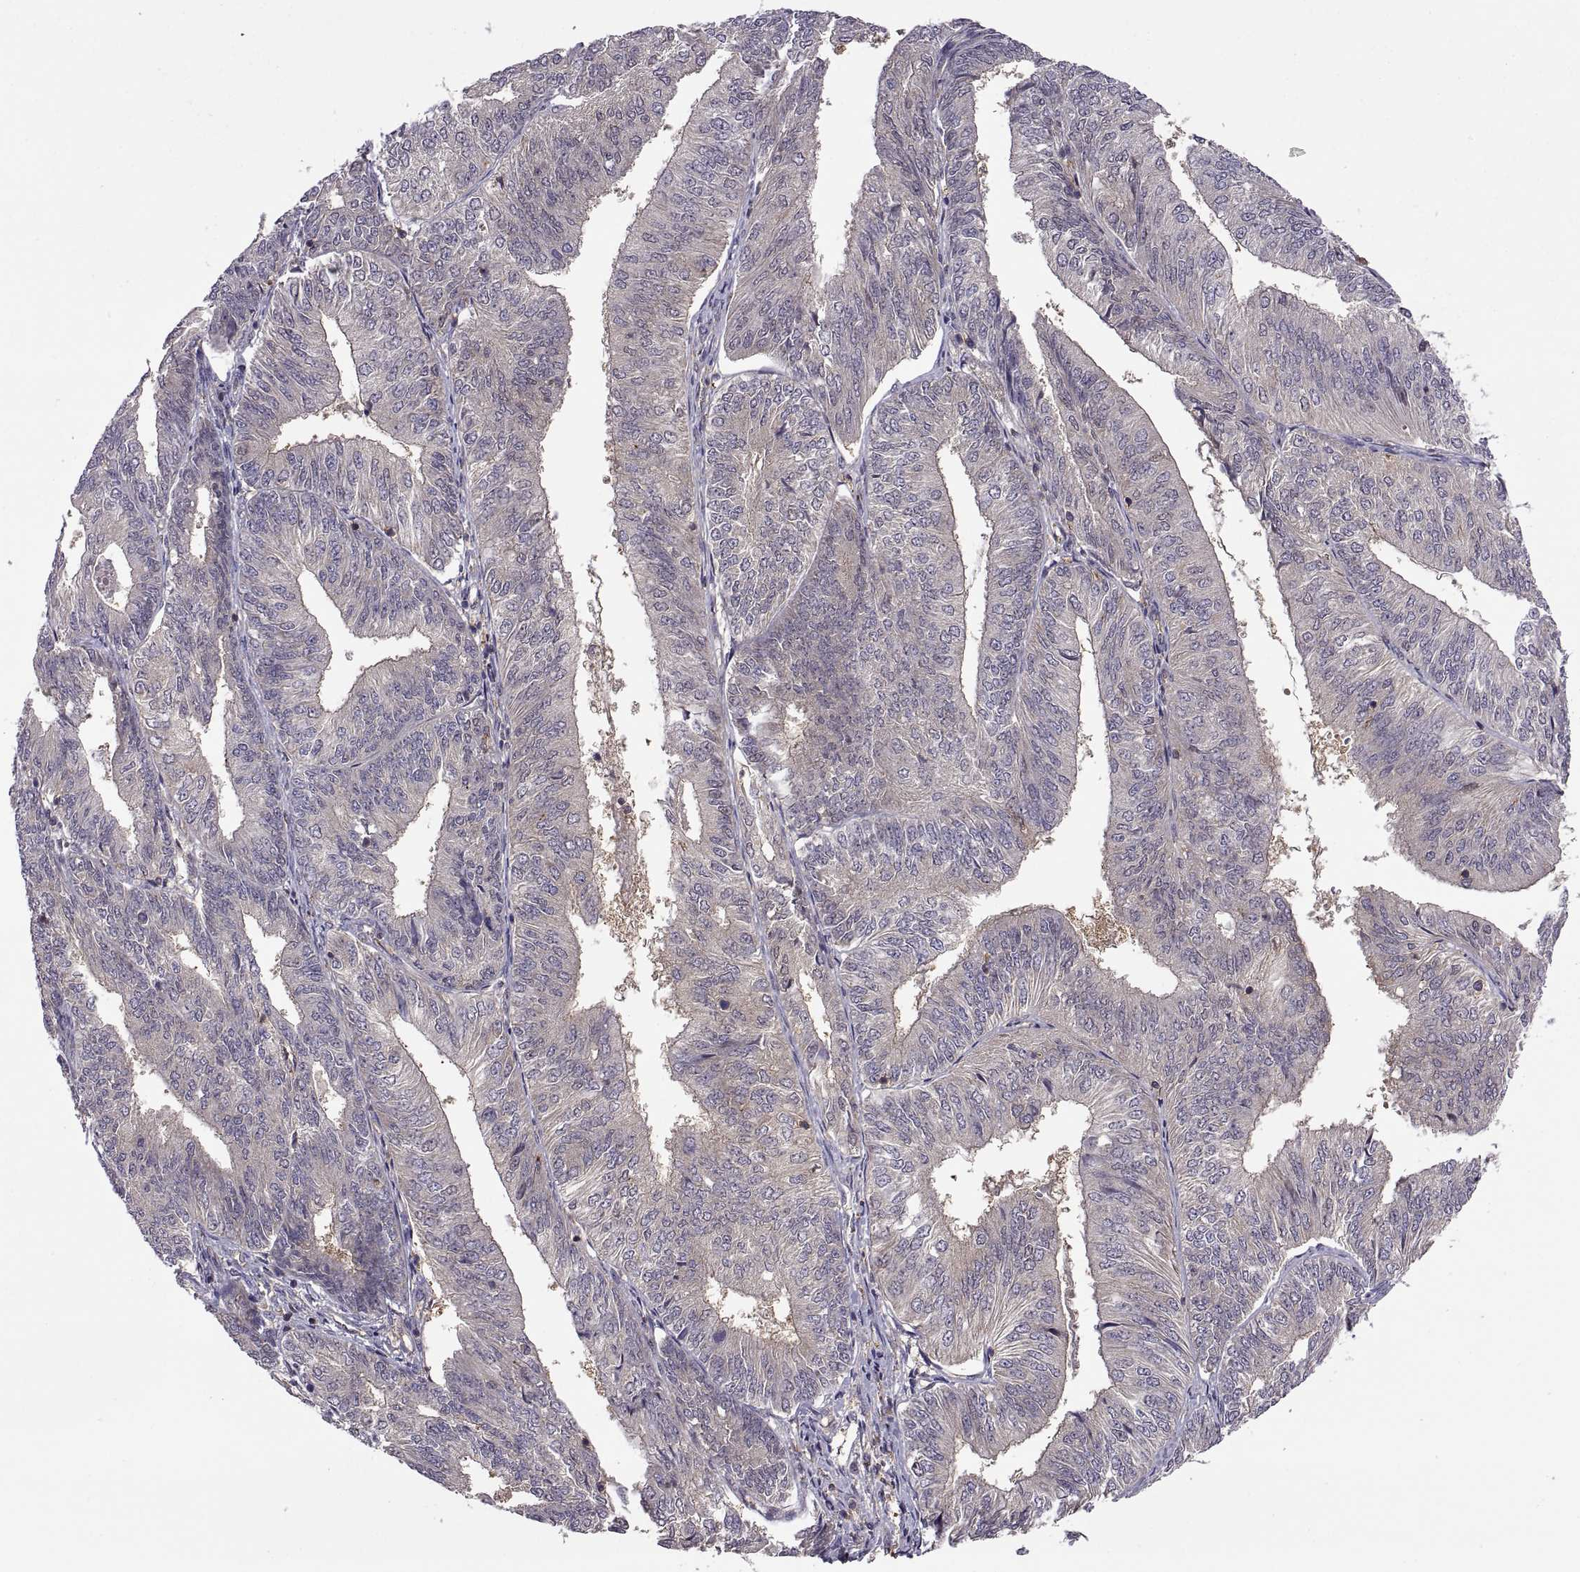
{"staining": {"intensity": "negative", "quantity": "none", "location": "none"}, "tissue": "endometrial cancer", "cell_type": "Tumor cells", "image_type": "cancer", "snomed": [{"axis": "morphology", "description": "Adenocarcinoma, NOS"}, {"axis": "topography", "description": "Endometrium"}], "caption": "DAB immunohistochemical staining of adenocarcinoma (endometrial) reveals no significant expression in tumor cells.", "gene": "NMNAT2", "patient": {"sex": "female", "age": 58}}